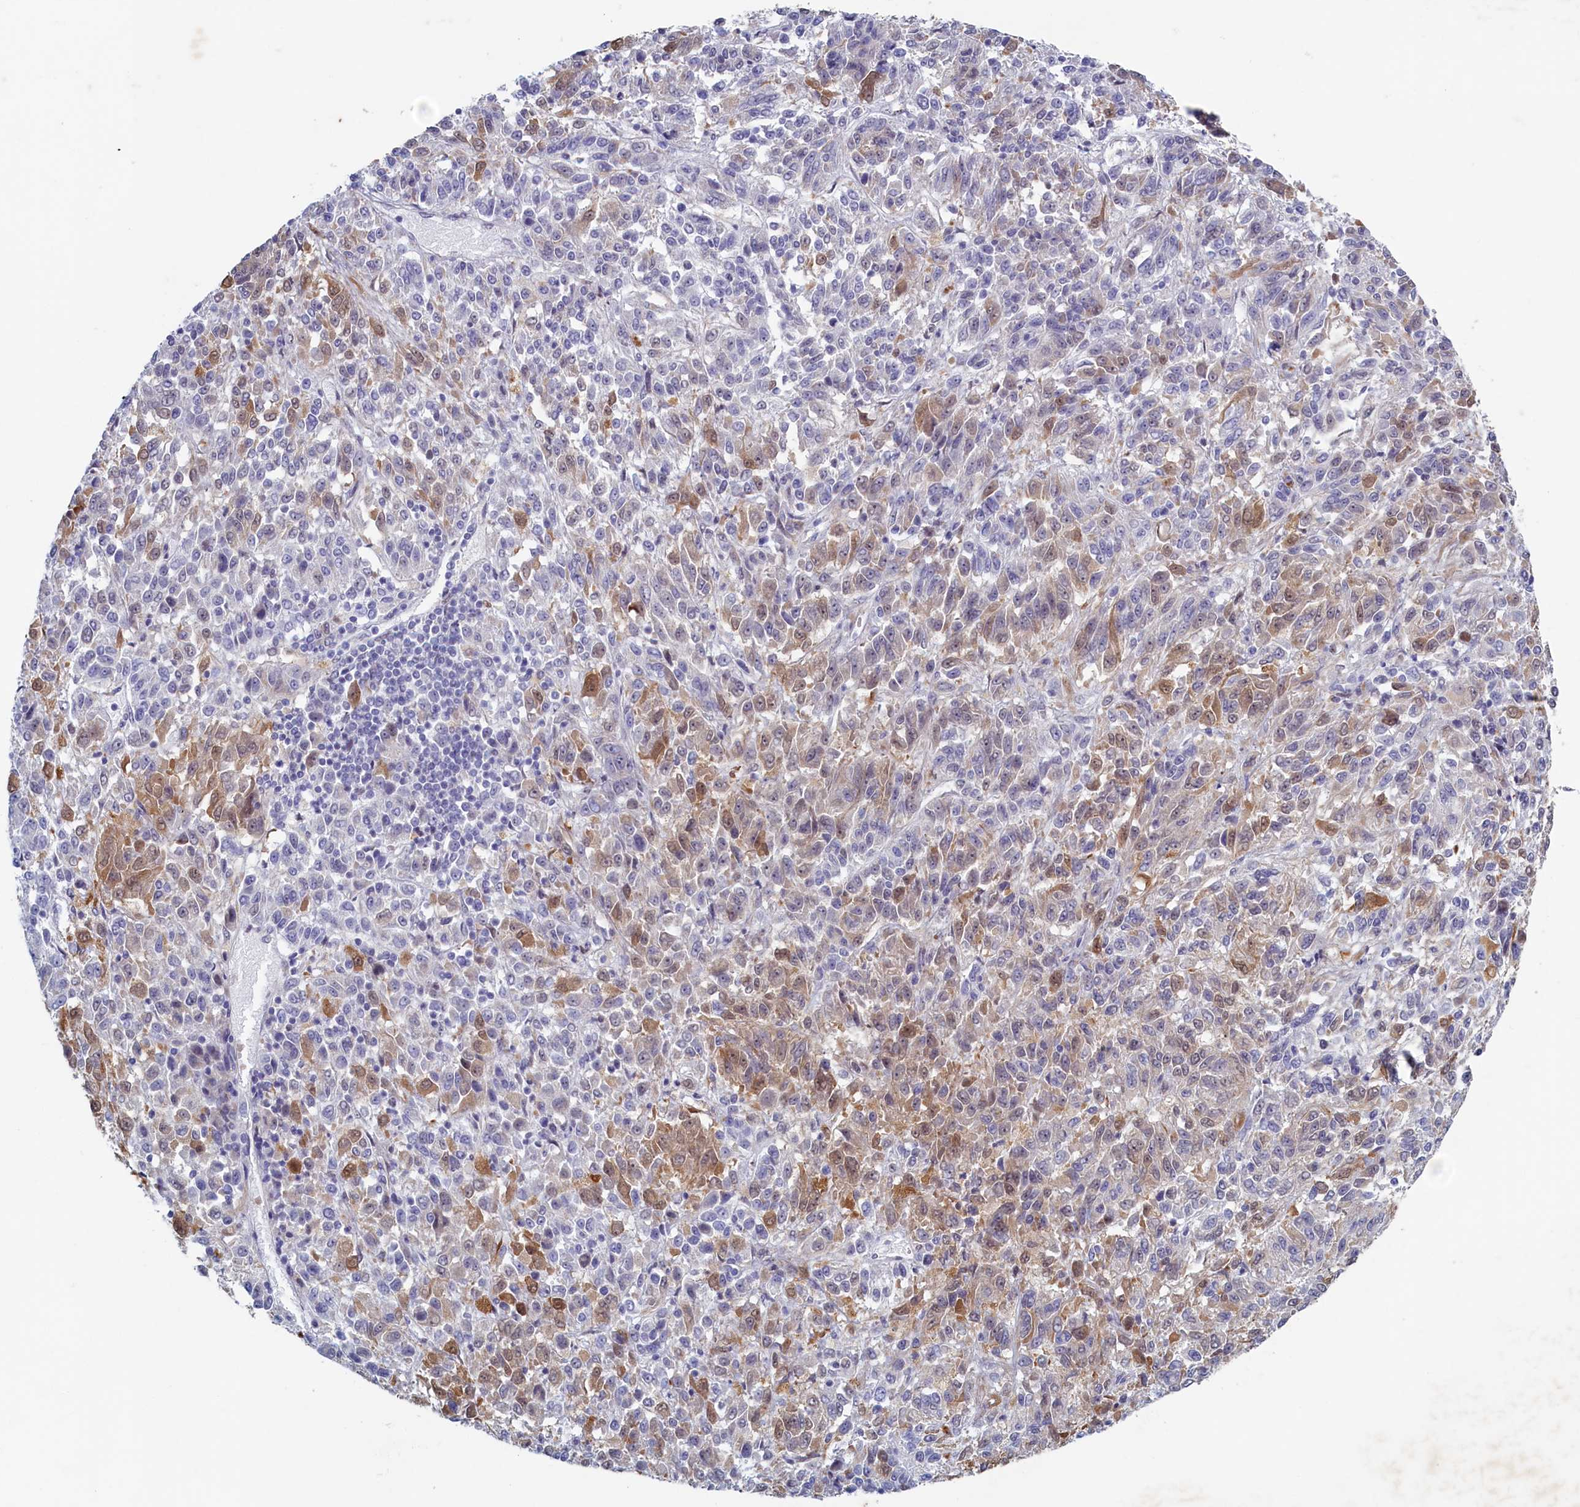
{"staining": {"intensity": "moderate", "quantity": "<25%", "location": "cytoplasmic/membranous,nuclear"}, "tissue": "melanoma", "cell_type": "Tumor cells", "image_type": "cancer", "snomed": [{"axis": "morphology", "description": "Malignant melanoma, Metastatic site"}, {"axis": "topography", "description": "Lung"}], "caption": "Human melanoma stained for a protein (brown) displays moderate cytoplasmic/membranous and nuclear positive expression in approximately <25% of tumor cells.", "gene": "WDR76", "patient": {"sex": "male", "age": 64}}